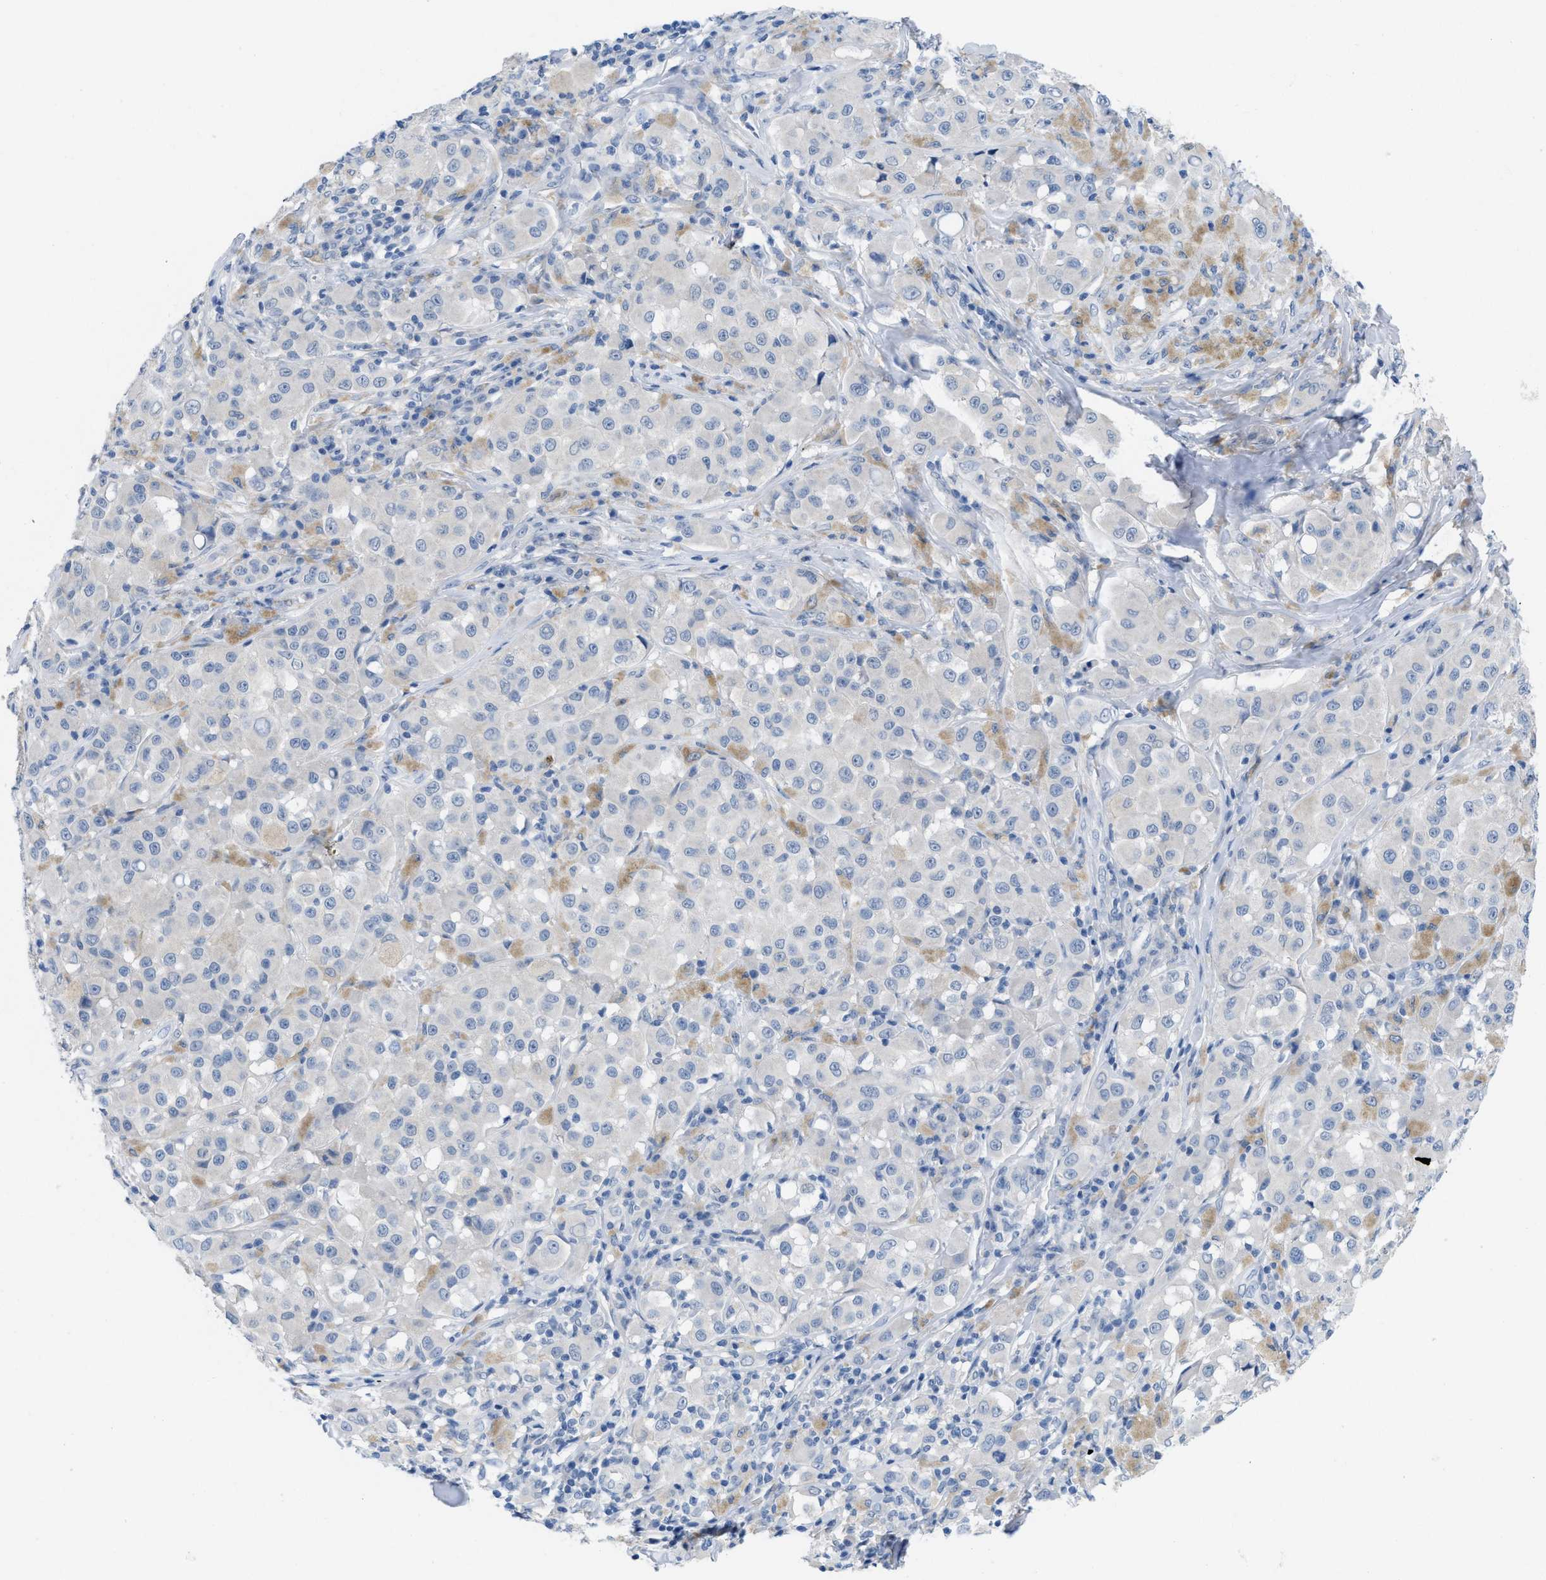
{"staining": {"intensity": "negative", "quantity": "none", "location": "none"}, "tissue": "melanoma", "cell_type": "Tumor cells", "image_type": "cancer", "snomed": [{"axis": "morphology", "description": "Malignant melanoma, NOS"}, {"axis": "topography", "description": "Skin"}], "caption": "A high-resolution histopathology image shows immunohistochemistry (IHC) staining of malignant melanoma, which demonstrates no significant positivity in tumor cells.", "gene": "PYY", "patient": {"sex": "male", "age": 84}}